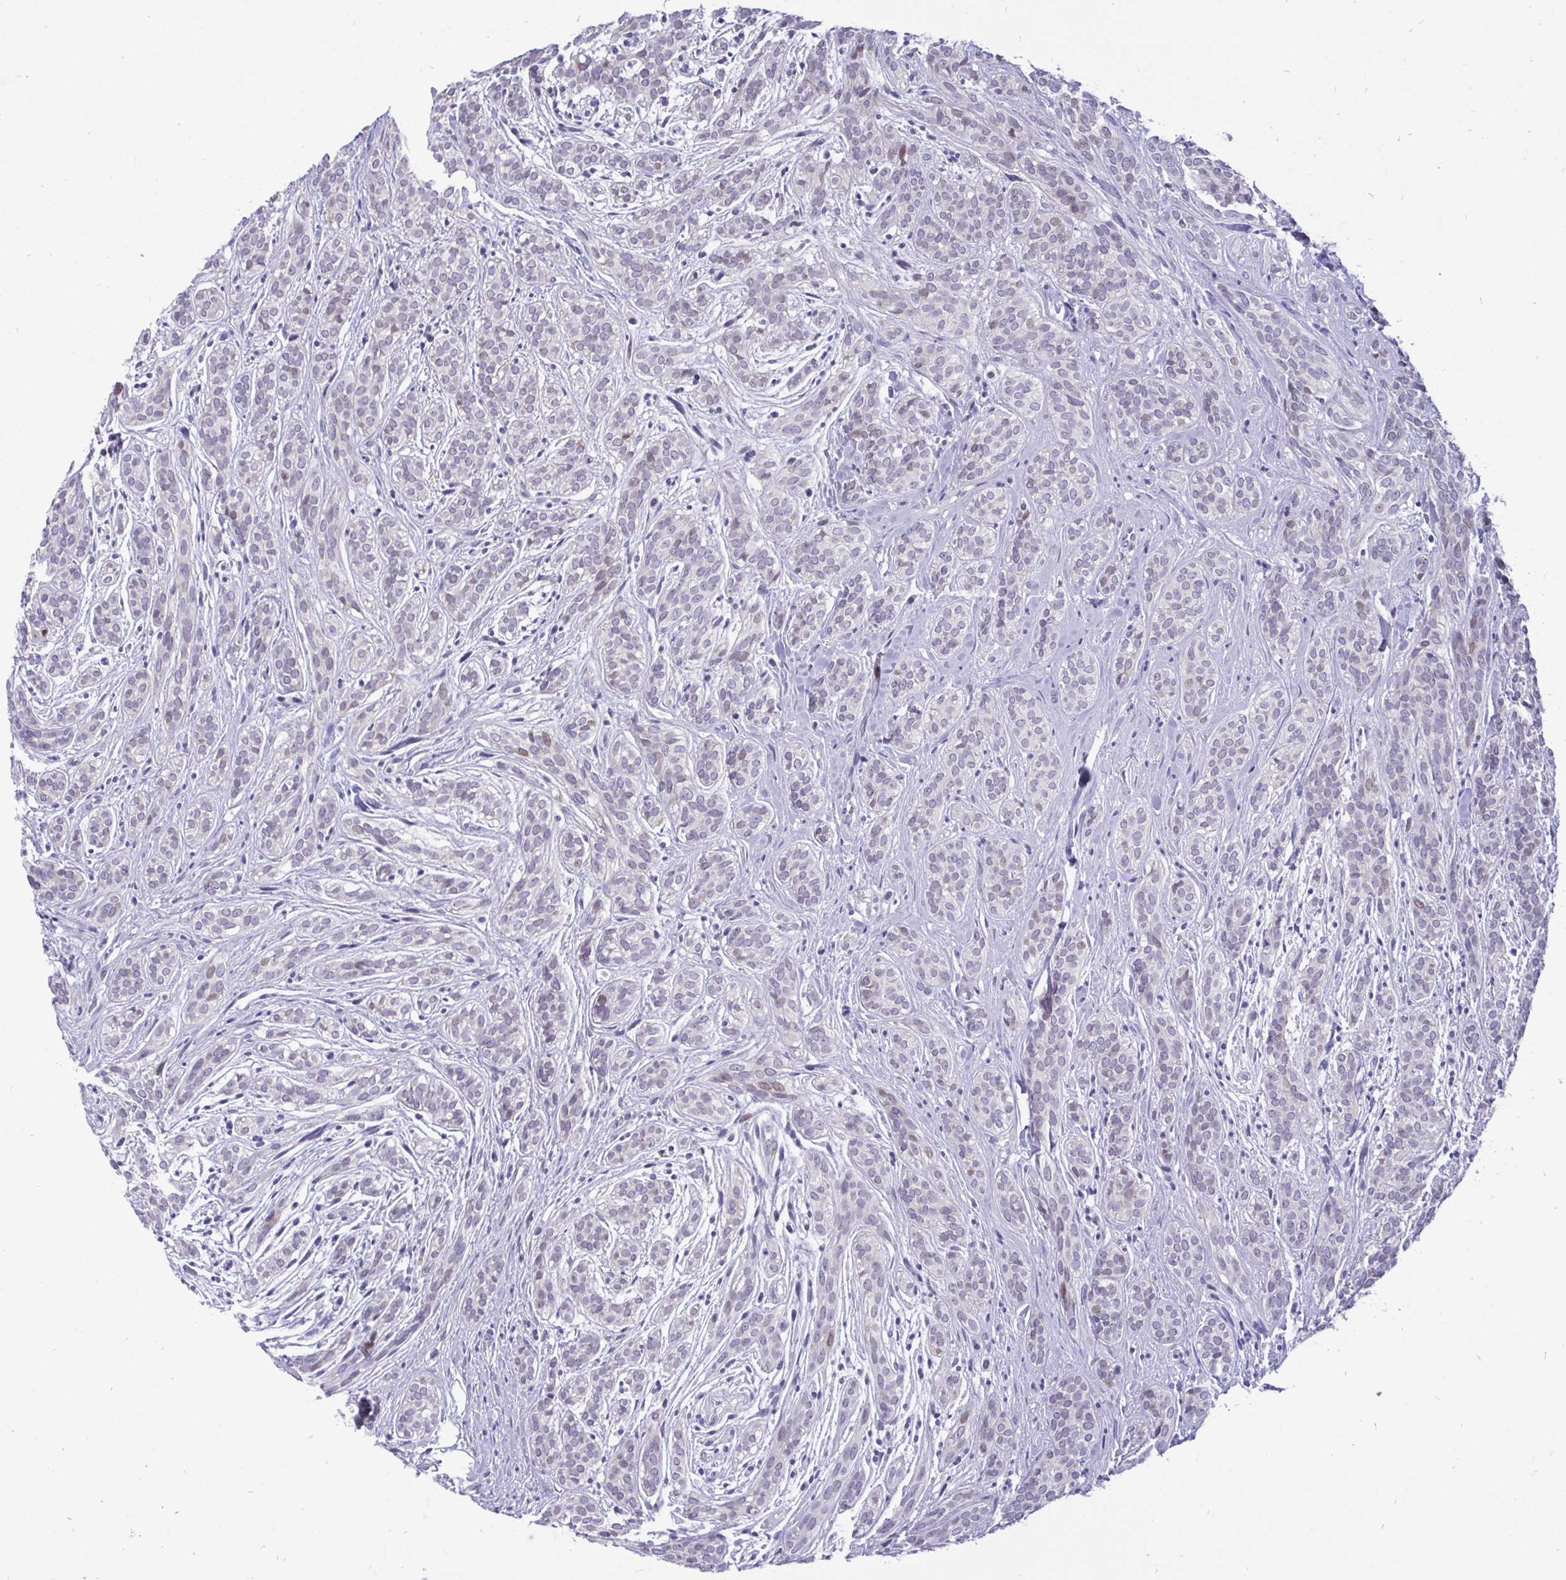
{"staining": {"intensity": "negative", "quantity": "none", "location": "none"}, "tissue": "head and neck cancer", "cell_type": "Tumor cells", "image_type": "cancer", "snomed": [{"axis": "morphology", "description": "Adenocarcinoma, NOS"}, {"axis": "topography", "description": "Head-Neck"}], "caption": "Immunohistochemistry (IHC) micrograph of human head and neck adenocarcinoma stained for a protein (brown), which displays no positivity in tumor cells. (DAB immunohistochemistry visualized using brightfield microscopy, high magnification).", "gene": "EPOP", "patient": {"sex": "female", "age": 57}}